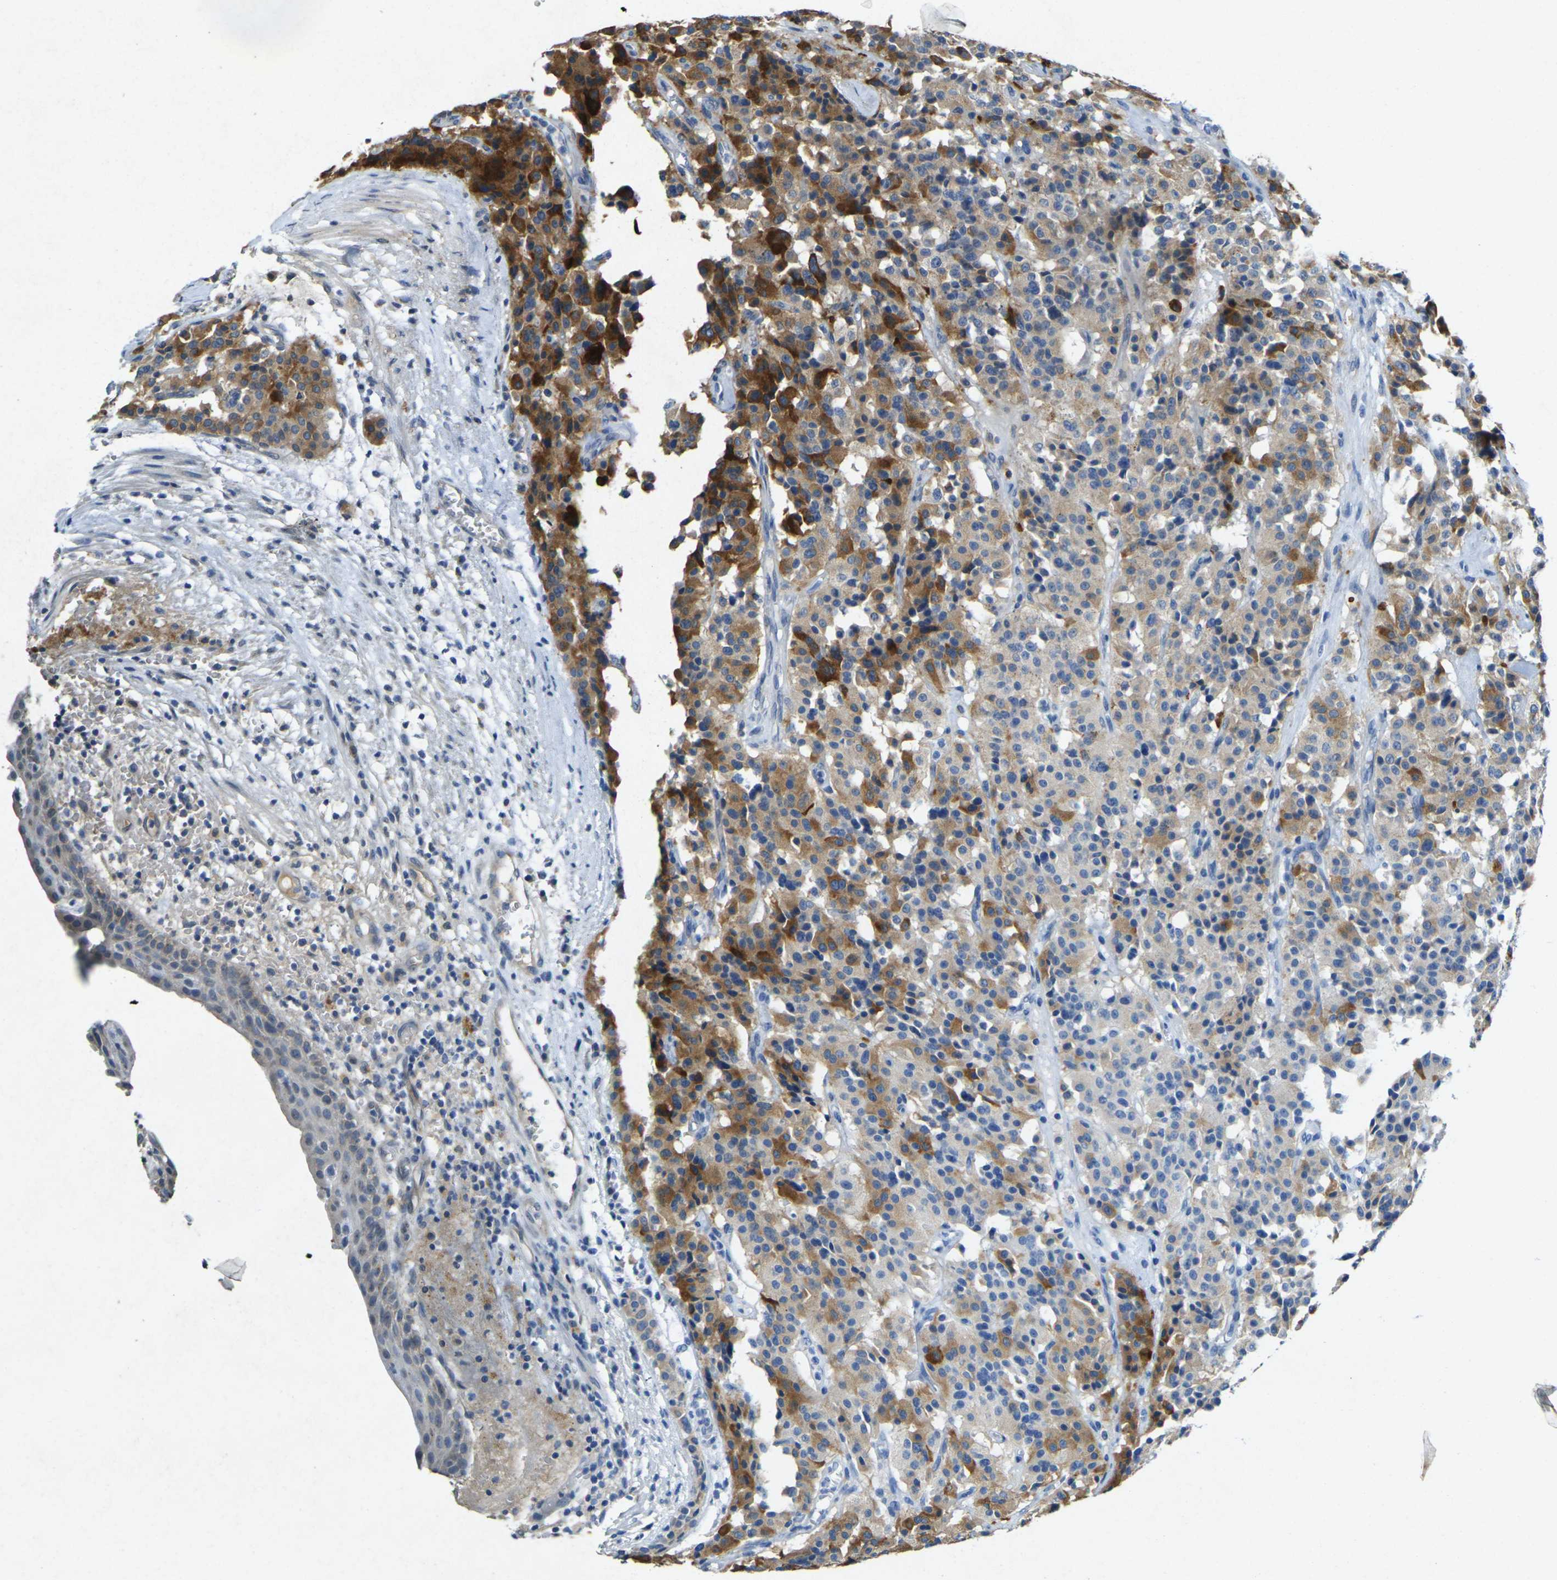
{"staining": {"intensity": "strong", "quantity": "25%-75%", "location": "cytoplasmic/membranous"}, "tissue": "carcinoid", "cell_type": "Tumor cells", "image_type": "cancer", "snomed": [{"axis": "morphology", "description": "Carcinoid, malignant, NOS"}, {"axis": "topography", "description": "Lung"}], "caption": "A high amount of strong cytoplasmic/membranous staining is seen in approximately 25%-75% of tumor cells in carcinoid (malignant) tissue.", "gene": "RGMA", "patient": {"sex": "male", "age": 30}}